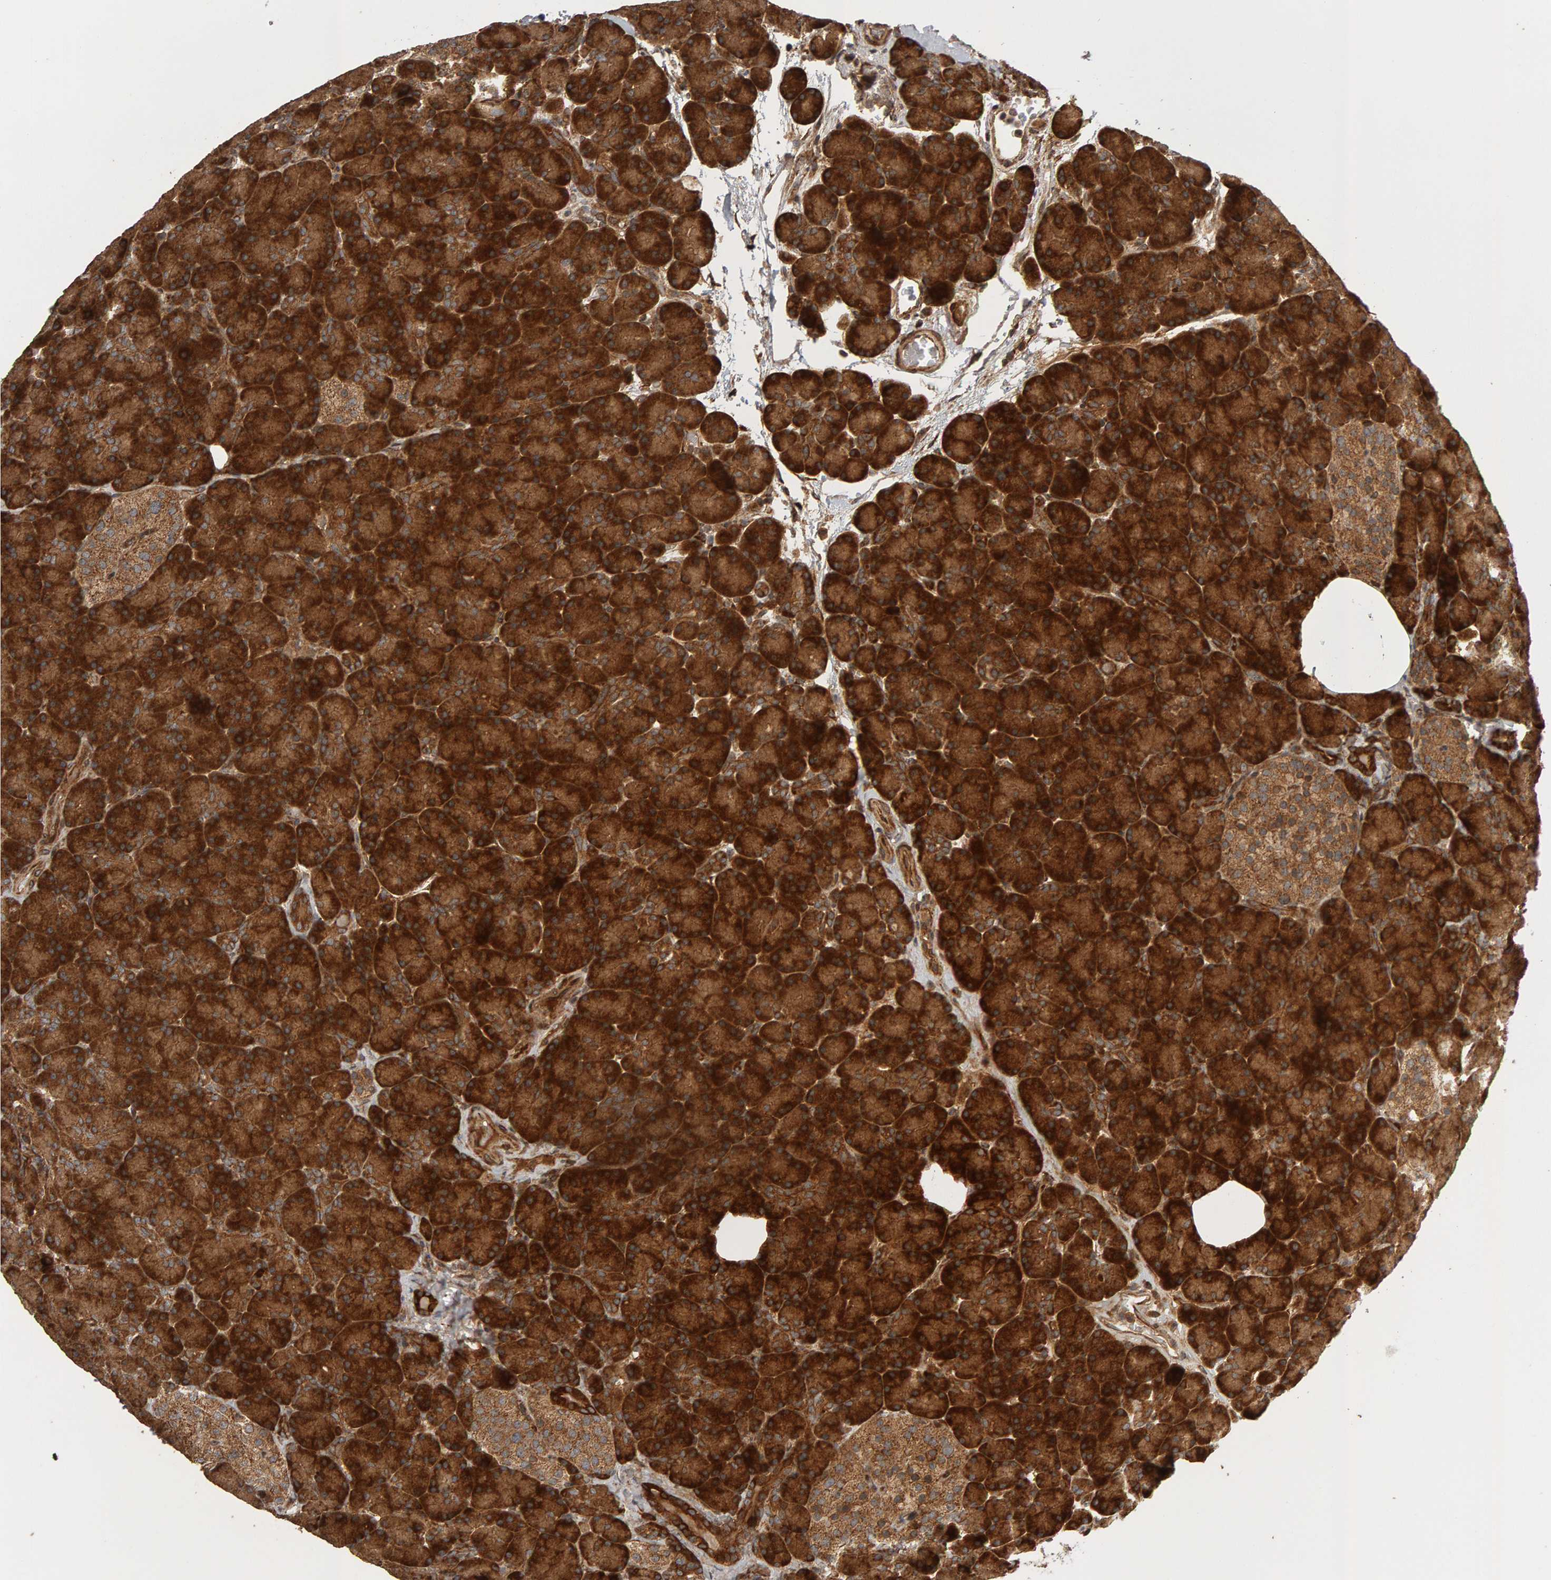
{"staining": {"intensity": "strong", "quantity": ">75%", "location": "cytoplasmic/membranous"}, "tissue": "pancreas", "cell_type": "Exocrine glandular cells", "image_type": "normal", "snomed": [{"axis": "morphology", "description": "Normal tissue, NOS"}, {"axis": "topography", "description": "Pancreas"}], "caption": "Immunohistochemistry (IHC) image of normal pancreas stained for a protein (brown), which exhibits high levels of strong cytoplasmic/membranous positivity in approximately >75% of exocrine glandular cells.", "gene": "ZFAND1", "patient": {"sex": "female", "age": 43}}